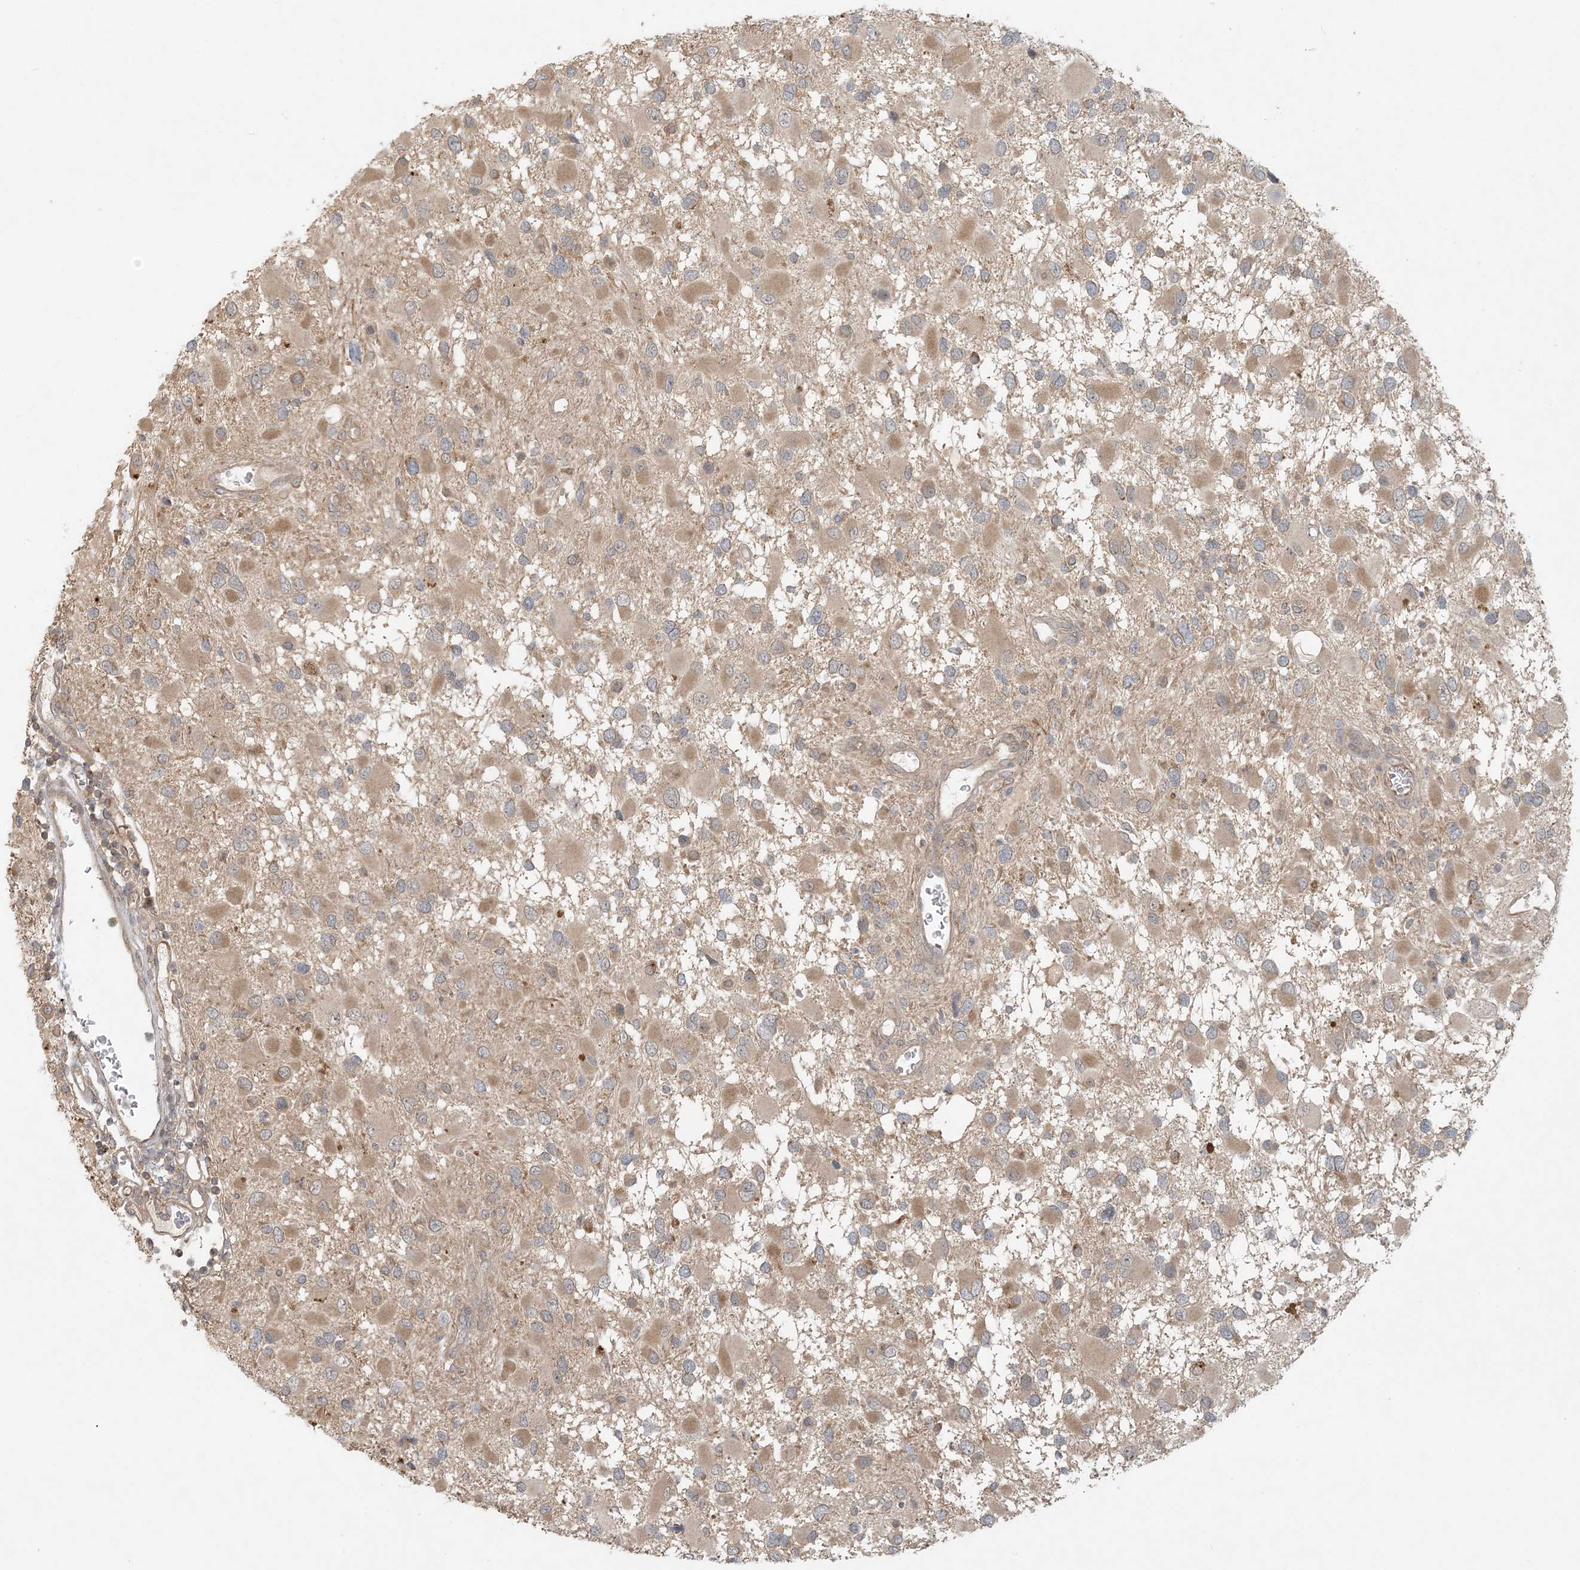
{"staining": {"intensity": "weak", "quantity": "25%-75%", "location": "cytoplasmic/membranous"}, "tissue": "glioma", "cell_type": "Tumor cells", "image_type": "cancer", "snomed": [{"axis": "morphology", "description": "Glioma, malignant, High grade"}, {"axis": "topography", "description": "Brain"}], "caption": "This photomicrograph shows malignant glioma (high-grade) stained with immunohistochemistry to label a protein in brown. The cytoplasmic/membranous of tumor cells show weak positivity for the protein. Nuclei are counter-stained blue.", "gene": "OBI1", "patient": {"sex": "male", "age": 53}}